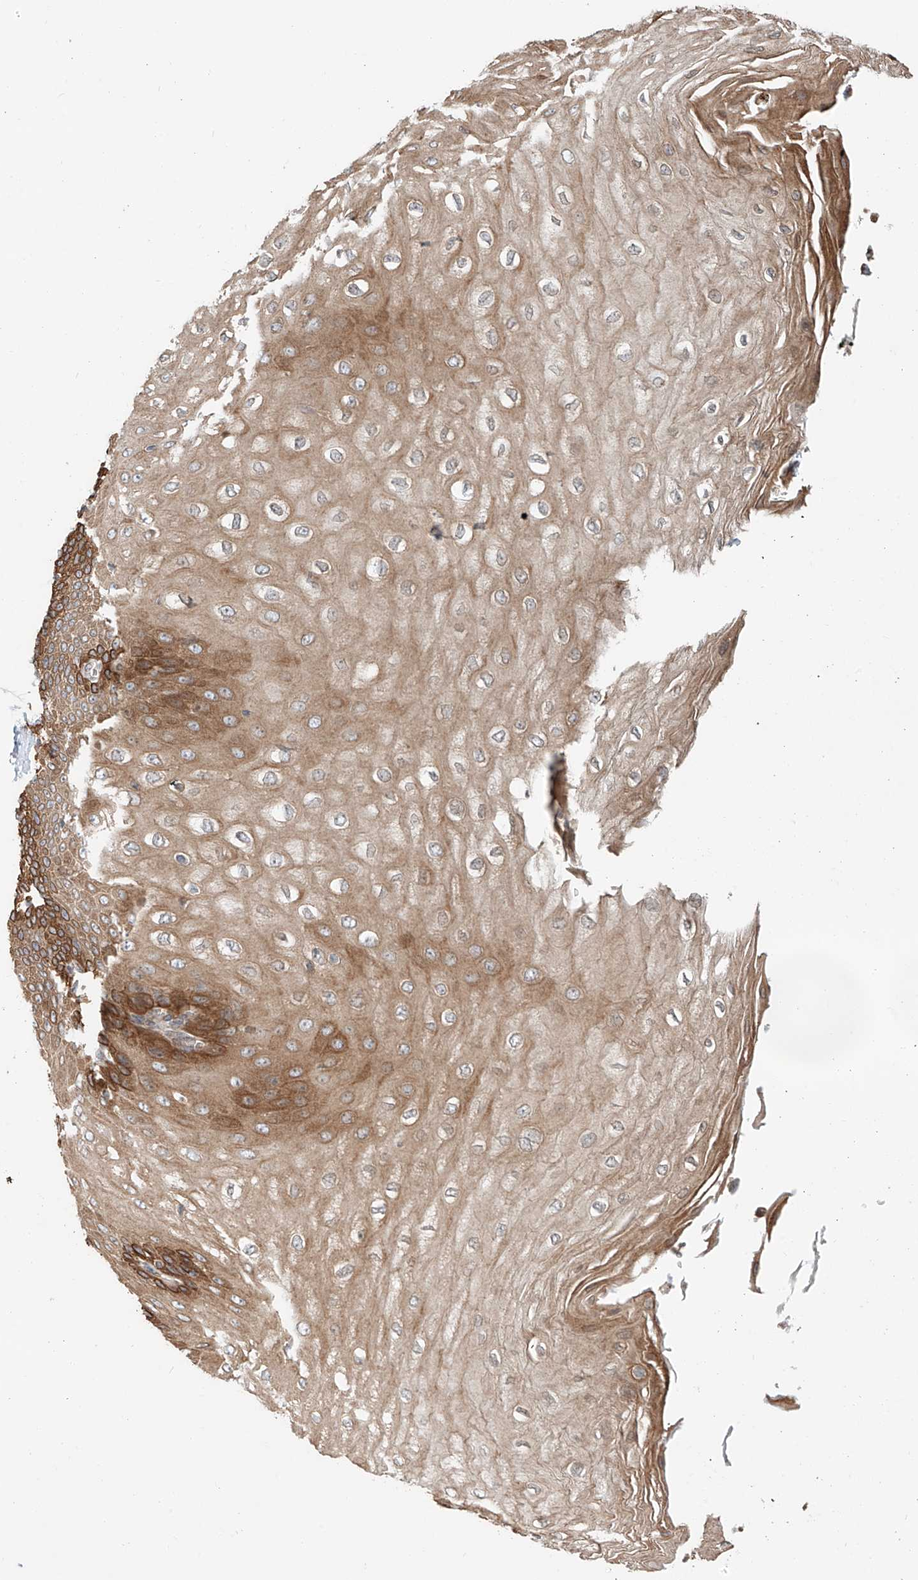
{"staining": {"intensity": "strong", "quantity": ">75%", "location": "cytoplasmic/membranous"}, "tissue": "esophagus", "cell_type": "Squamous epithelial cells", "image_type": "normal", "snomed": [{"axis": "morphology", "description": "Normal tissue, NOS"}, {"axis": "topography", "description": "Esophagus"}], "caption": "Esophagus stained with IHC demonstrates strong cytoplasmic/membranous positivity in about >75% of squamous epithelial cells.", "gene": "CEP162", "patient": {"sex": "male", "age": 60}}